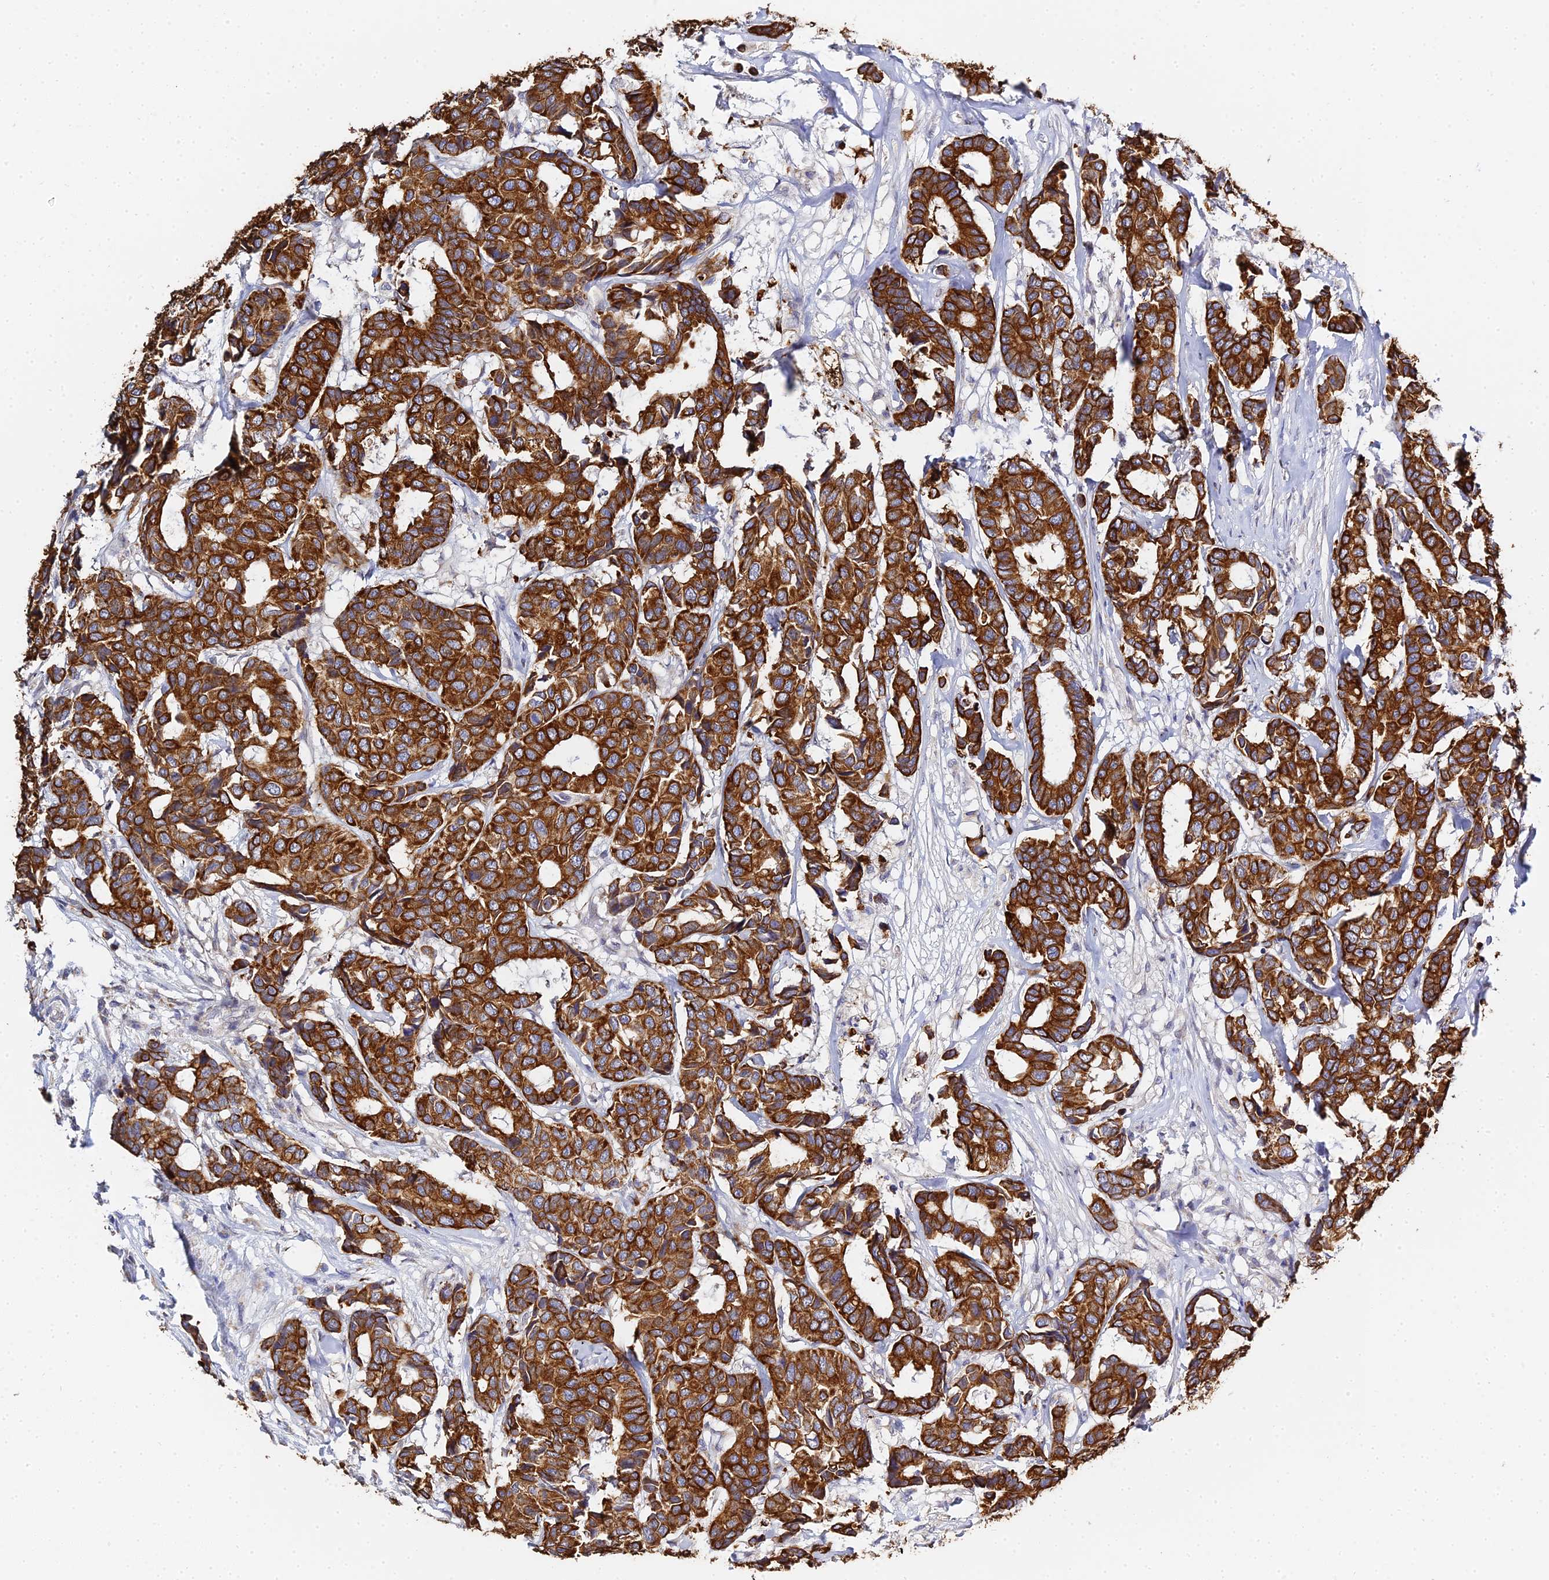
{"staining": {"intensity": "strong", "quantity": ">75%", "location": "cytoplasmic/membranous"}, "tissue": "breast cancer", "cell_type": "Tumor cells", "image_type": "cancer", "snomed": [{"axis": "morphology", "description": "Duct carcinoma"}, {"axis": "topography", "description": "Breast"}], "caption": "IHC of breast infiltrating ductal carcinoma displays high levels of strong cytoplasmic/membranous expression in approximately >75% of tumor cells.", "gene": "ZXDA", "patient": {"sex": "female", "age": 87}}